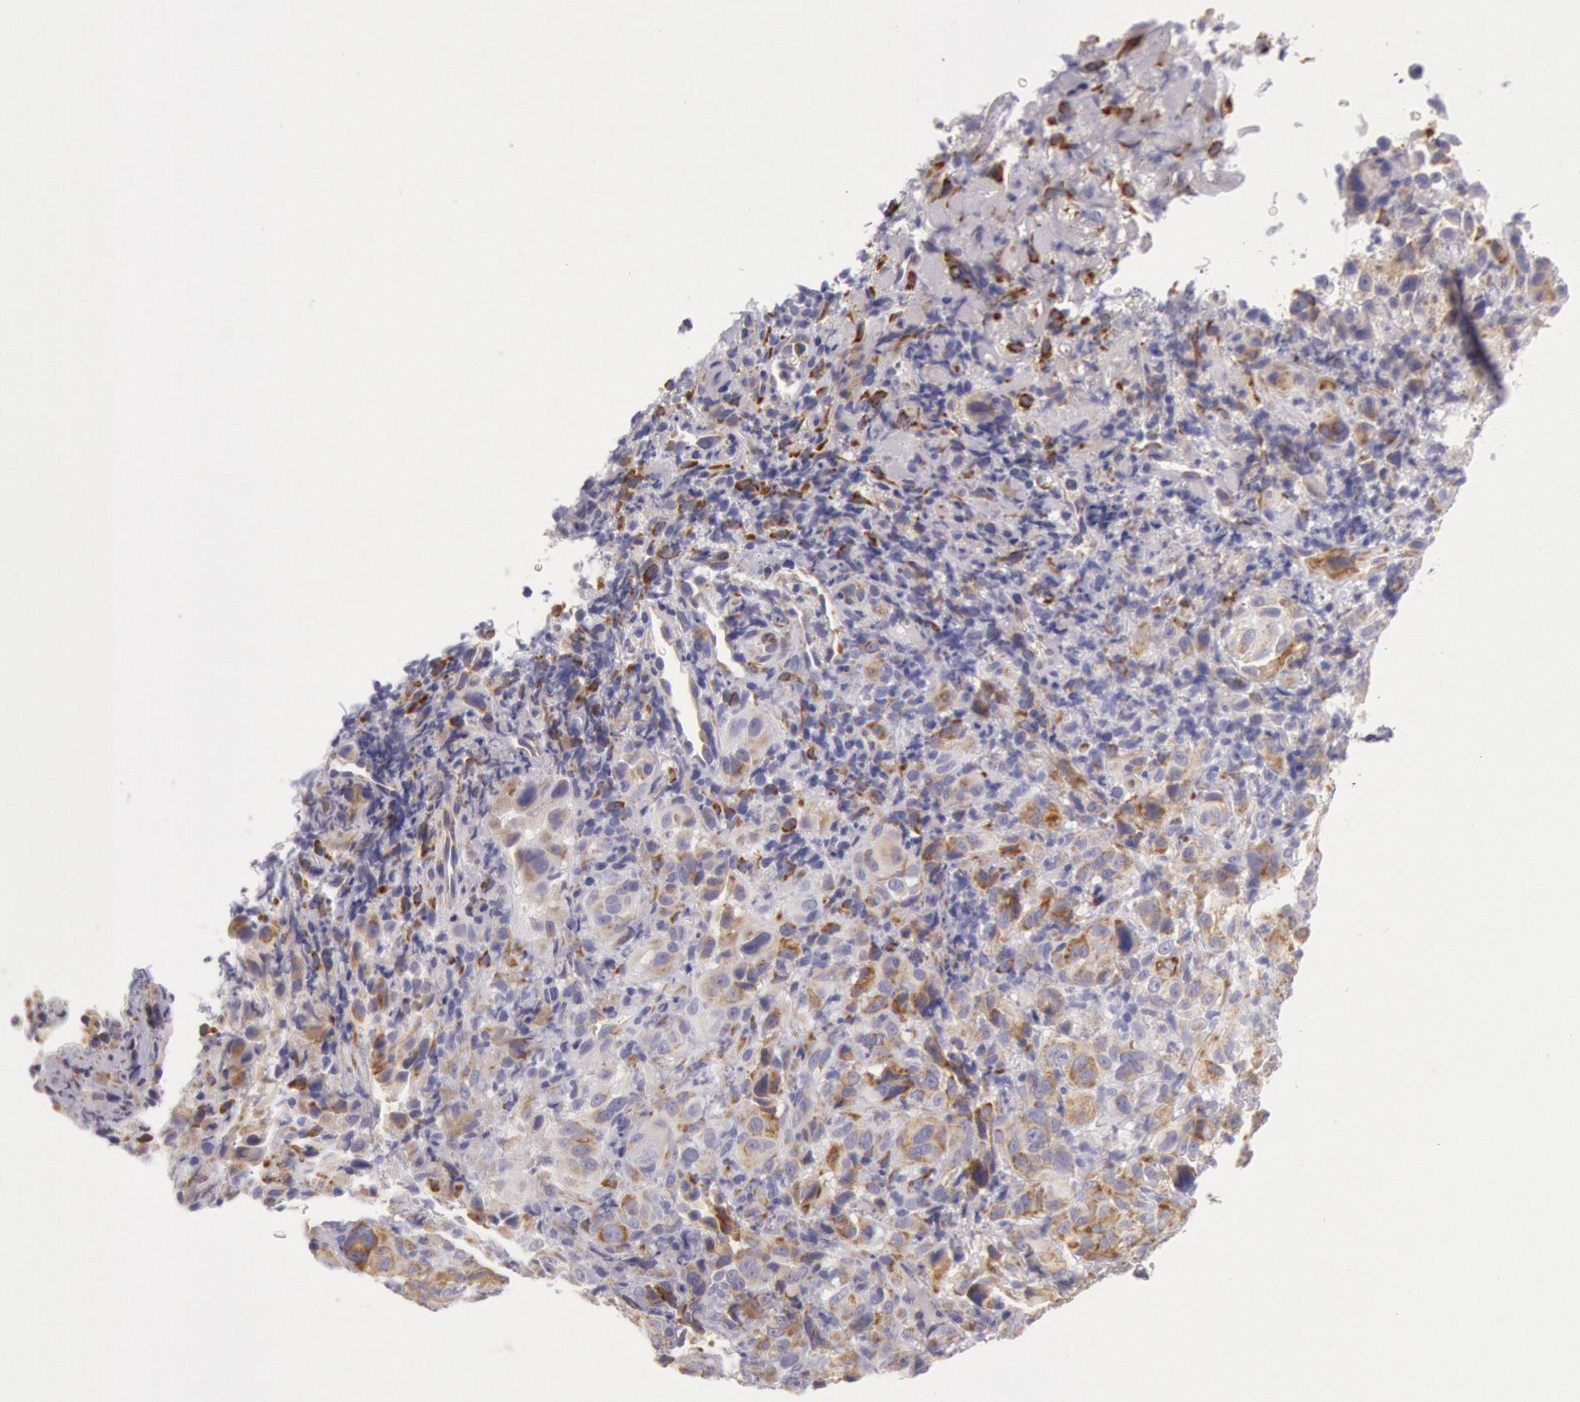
{"staining": {"intensity": "weak", "quantity": ">75%", "location": "cytoplasmic/membranous"}, "tissue": "melanoma", "cell_type": "Tumor cells", "image_type": "cancer", "snomed": [{"axis": "morphology", "description": "Malignant melanoma, NOS"}, {"axis": "topography", "description": "Skin"}], "caption": "Tumor cells reveal low levels of weak cytoplasmic/membranous staining in approximately >75% of cells in malignant melanoma.", "gene": "CIDEB", "patient": {"sex": "male", "age": 75}}